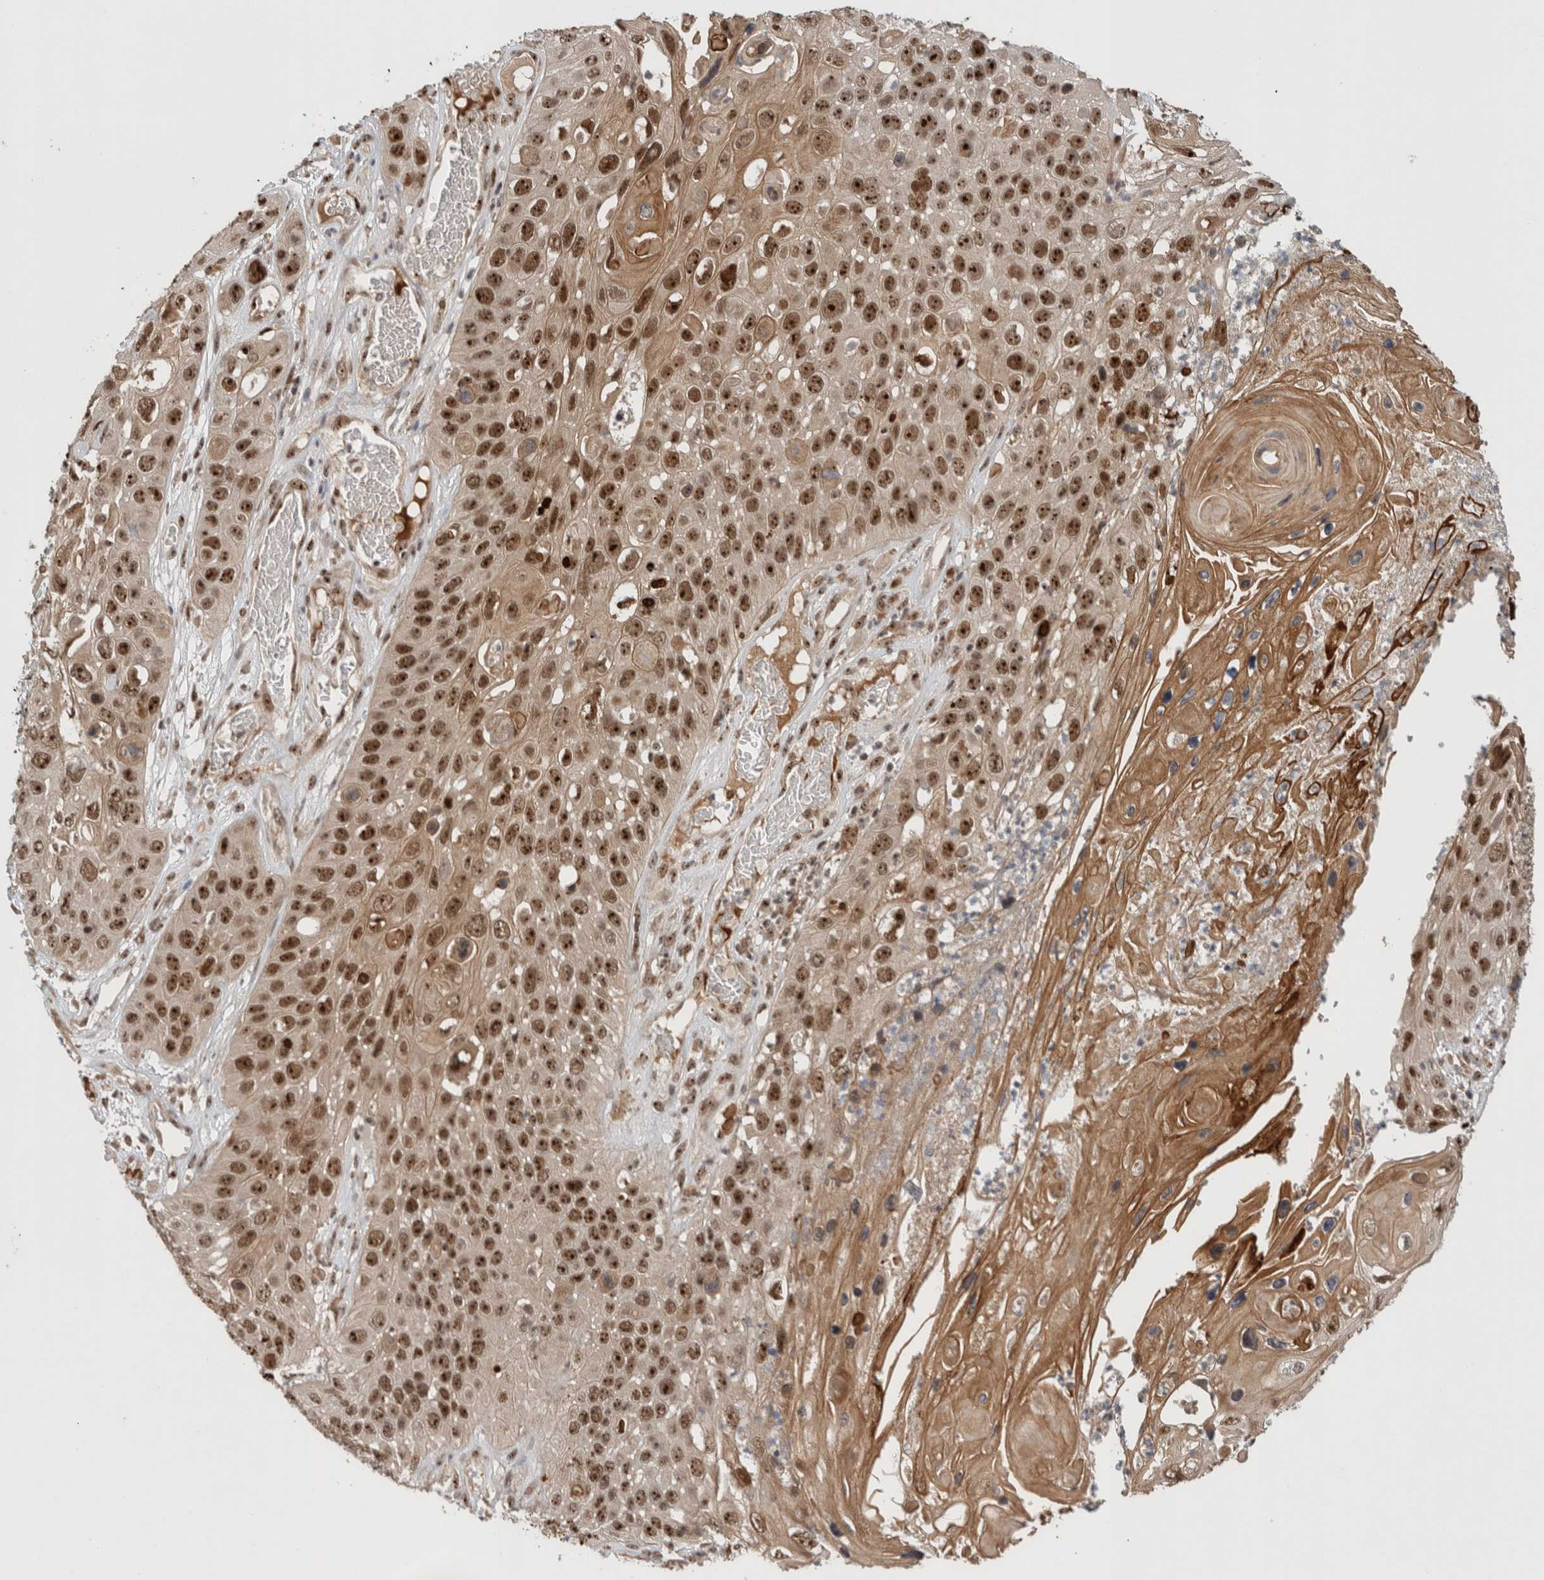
{"staining": {"intensity": "moderate", "quantity": ">75%", "location": "cytoplasmic/membranous,nuclear"}, "tissue": "skin cancer", "cell_type": "Tumor cells", "image_type": "cancer", "snomed": [{"axis": "morphology", "description": "Squamous cell carcinoma, NOS"}, {"axis": "topography", "description": "Skin"}], "caption": "About >75% of tumor cells in human skin cancer (squamous cell carcinoma) show moderate cytoplasmic/membranous and nuclear protein positivity as visualized by brown immunohistochemical staining.", "gene": "MPHOSPH6", "patient": {"sex": "male", "age": 55}}